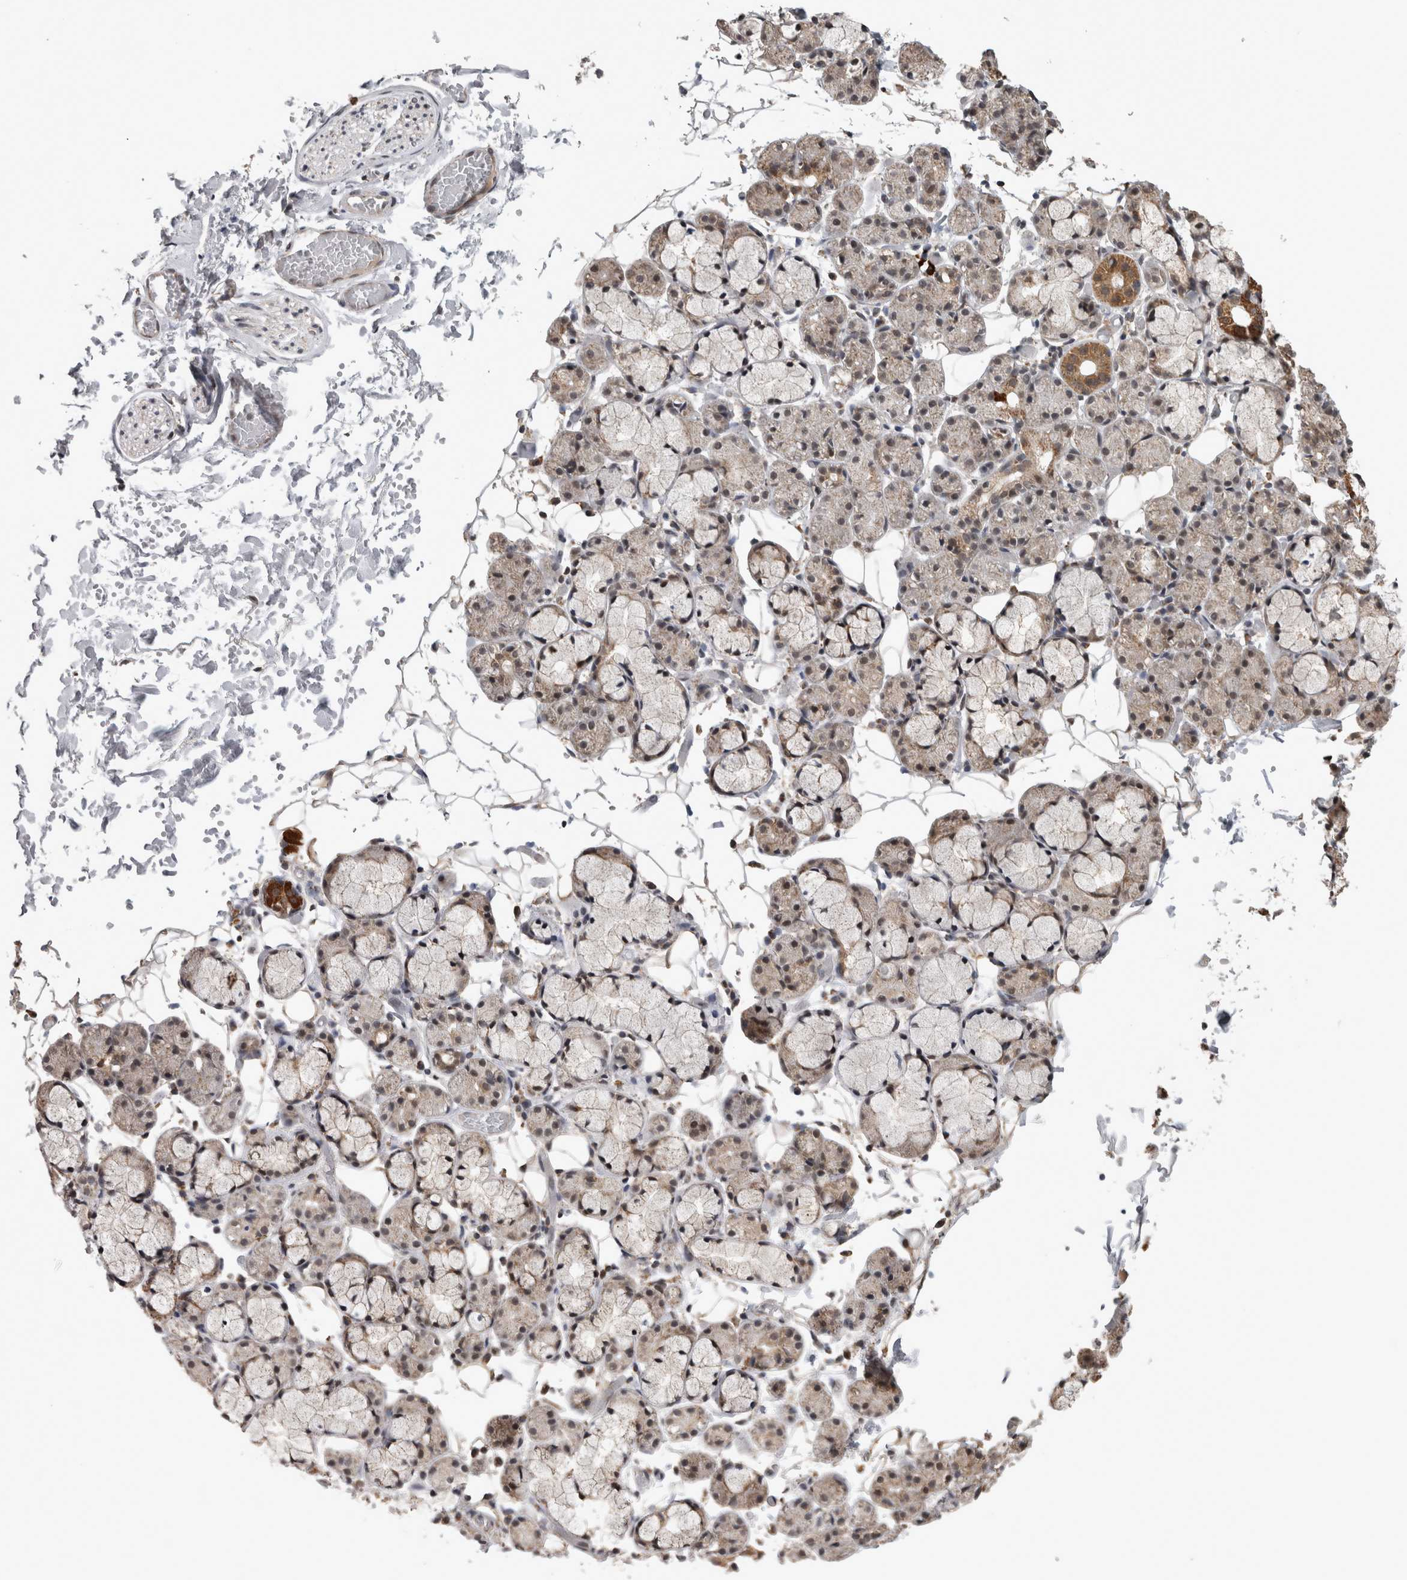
{"staining": {"intensity": "moderate", "quantity": "<25%", "location": "cytoplasmic/membranous"}, "tissue": "salivary gland", "cell_type": "Glandular cells", "image_type": "normal", "snomed": [{"axis": "morphology", "description": "Normal tissue, NOS"}, {"axis": "topography", "description": "Salivary gland"}], "caption": "Salivary gland stained with DAB immunohistochemistry (IHC) reveals low levels of moderate cytoplasmic/membranous positivity in approximately <25% of glandular cells.", "gene": "OR2K2", "patient": {"sex": "male", "age": 63}}